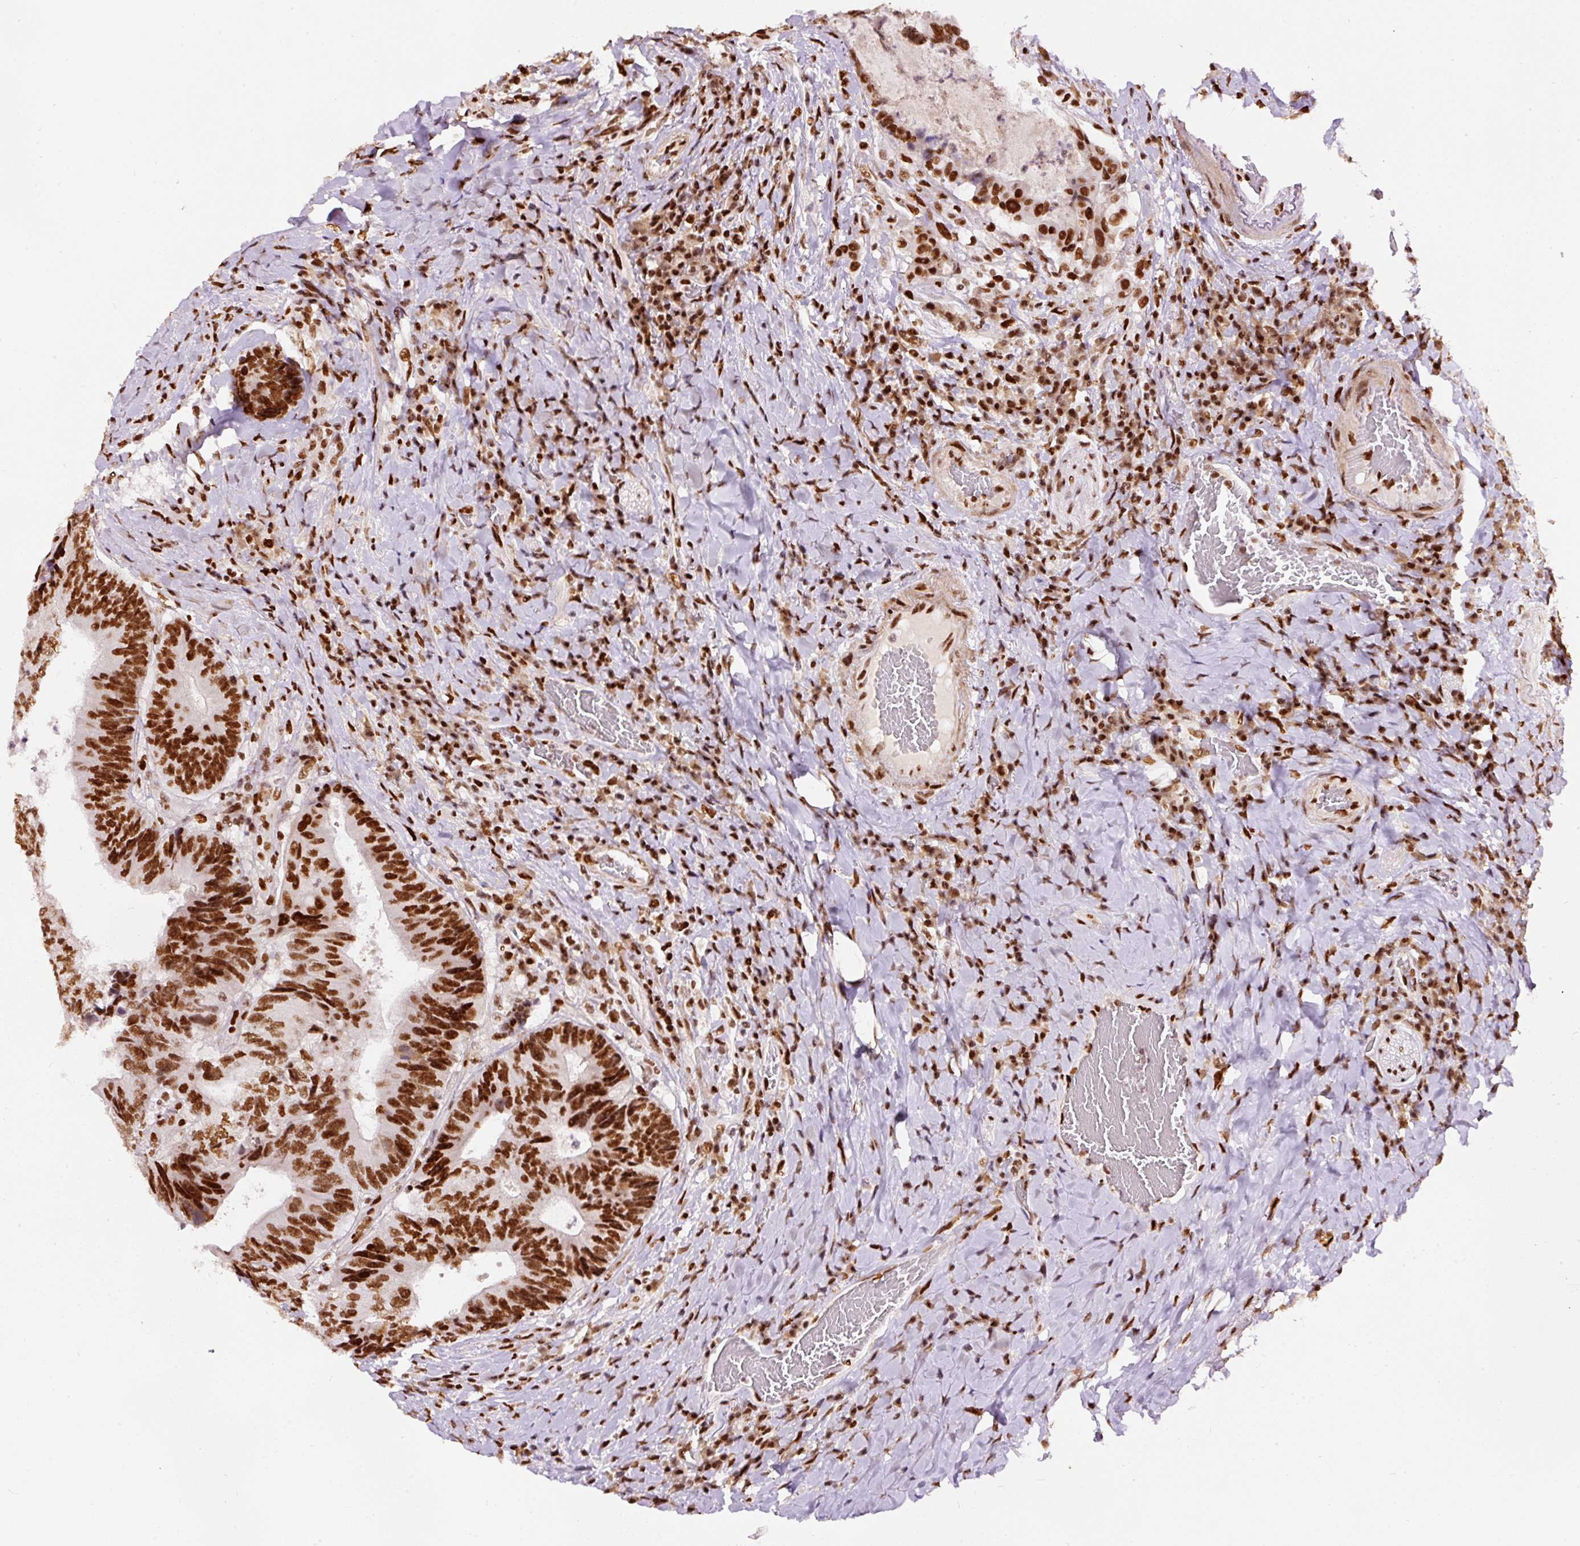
{"staining": {"intensity": "strong", "quantity": ">75%", "location": "nuclear"}, "tissue": "colorectal cancer", "cell_type": "Tumor cells", "image_type": "cancer", "snomed": [{"axis": "morphology", "description": "Adenocarcinoma, NOS"}, {"axis": "topography", "description": "Rectum"}], "caption": "High-power microscopy captured an IHC photomicrograph of colorectal cancer, revealing strong nuclear expression in about >75% of tumor cells.", "gene": "HNRNPC", "patient": {"sex": "male", "age": 72}}